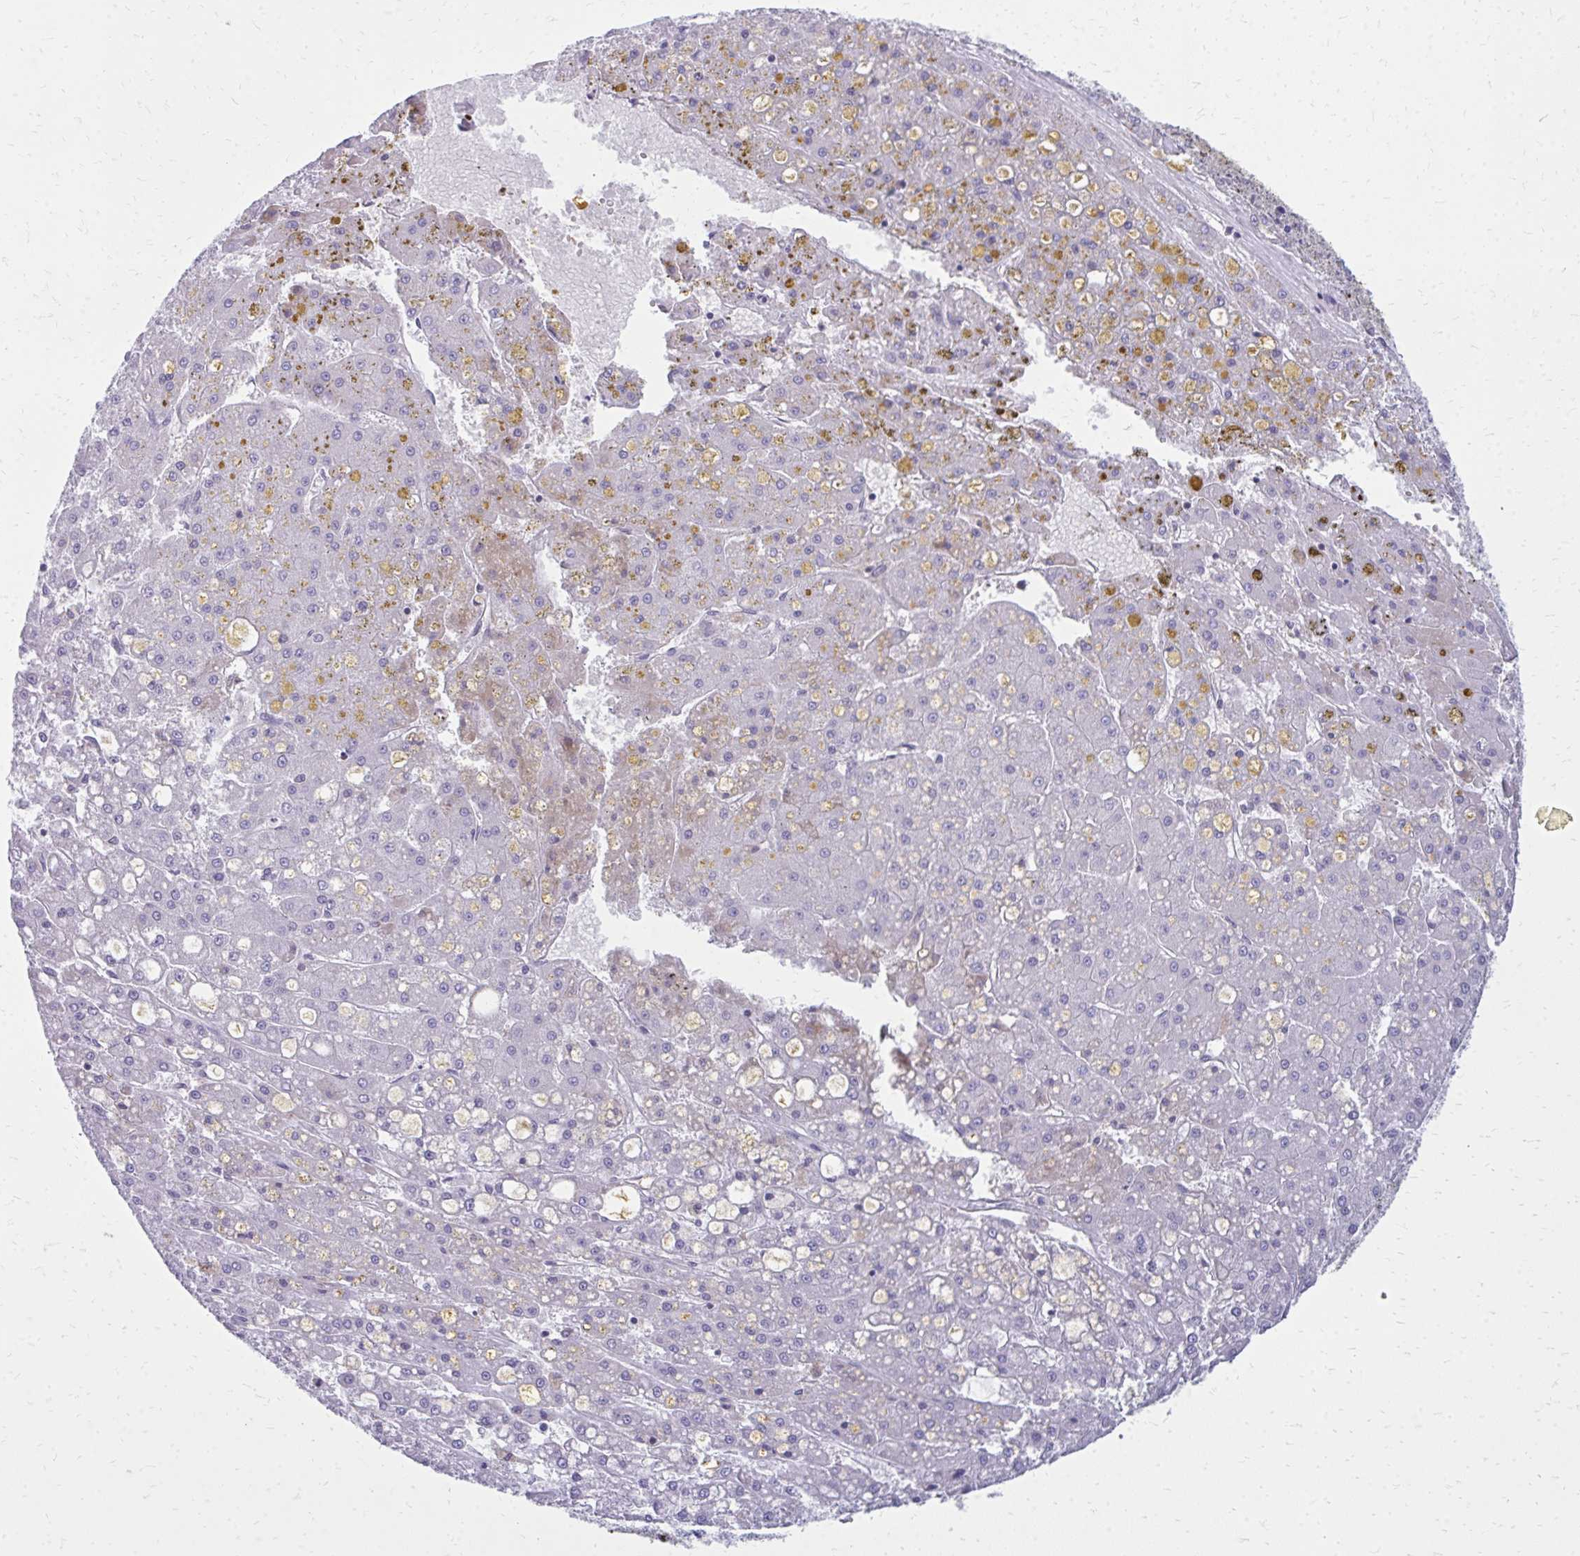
{"staining": {"intensity": "negative", "quantity": "none", "location": "none"}, "tissue": "liver cancer", "cell_type": "Tumor cells", "image_type": "cancer", "snomed": [{"axis": "morphology", "description": "Carcinoma, Hepatocellular, NOS"}, {"axis": "topography", "description": "Liver"}], "caption": "High power microscopy micrograph of an immunohistochemistry (IHC) histopathology image of hepatocellular carcinoma (liver), revealing no significant expression in tumor cells.", "gene": "ASAP1", "patient": {"sex": "male", "age": 67}}